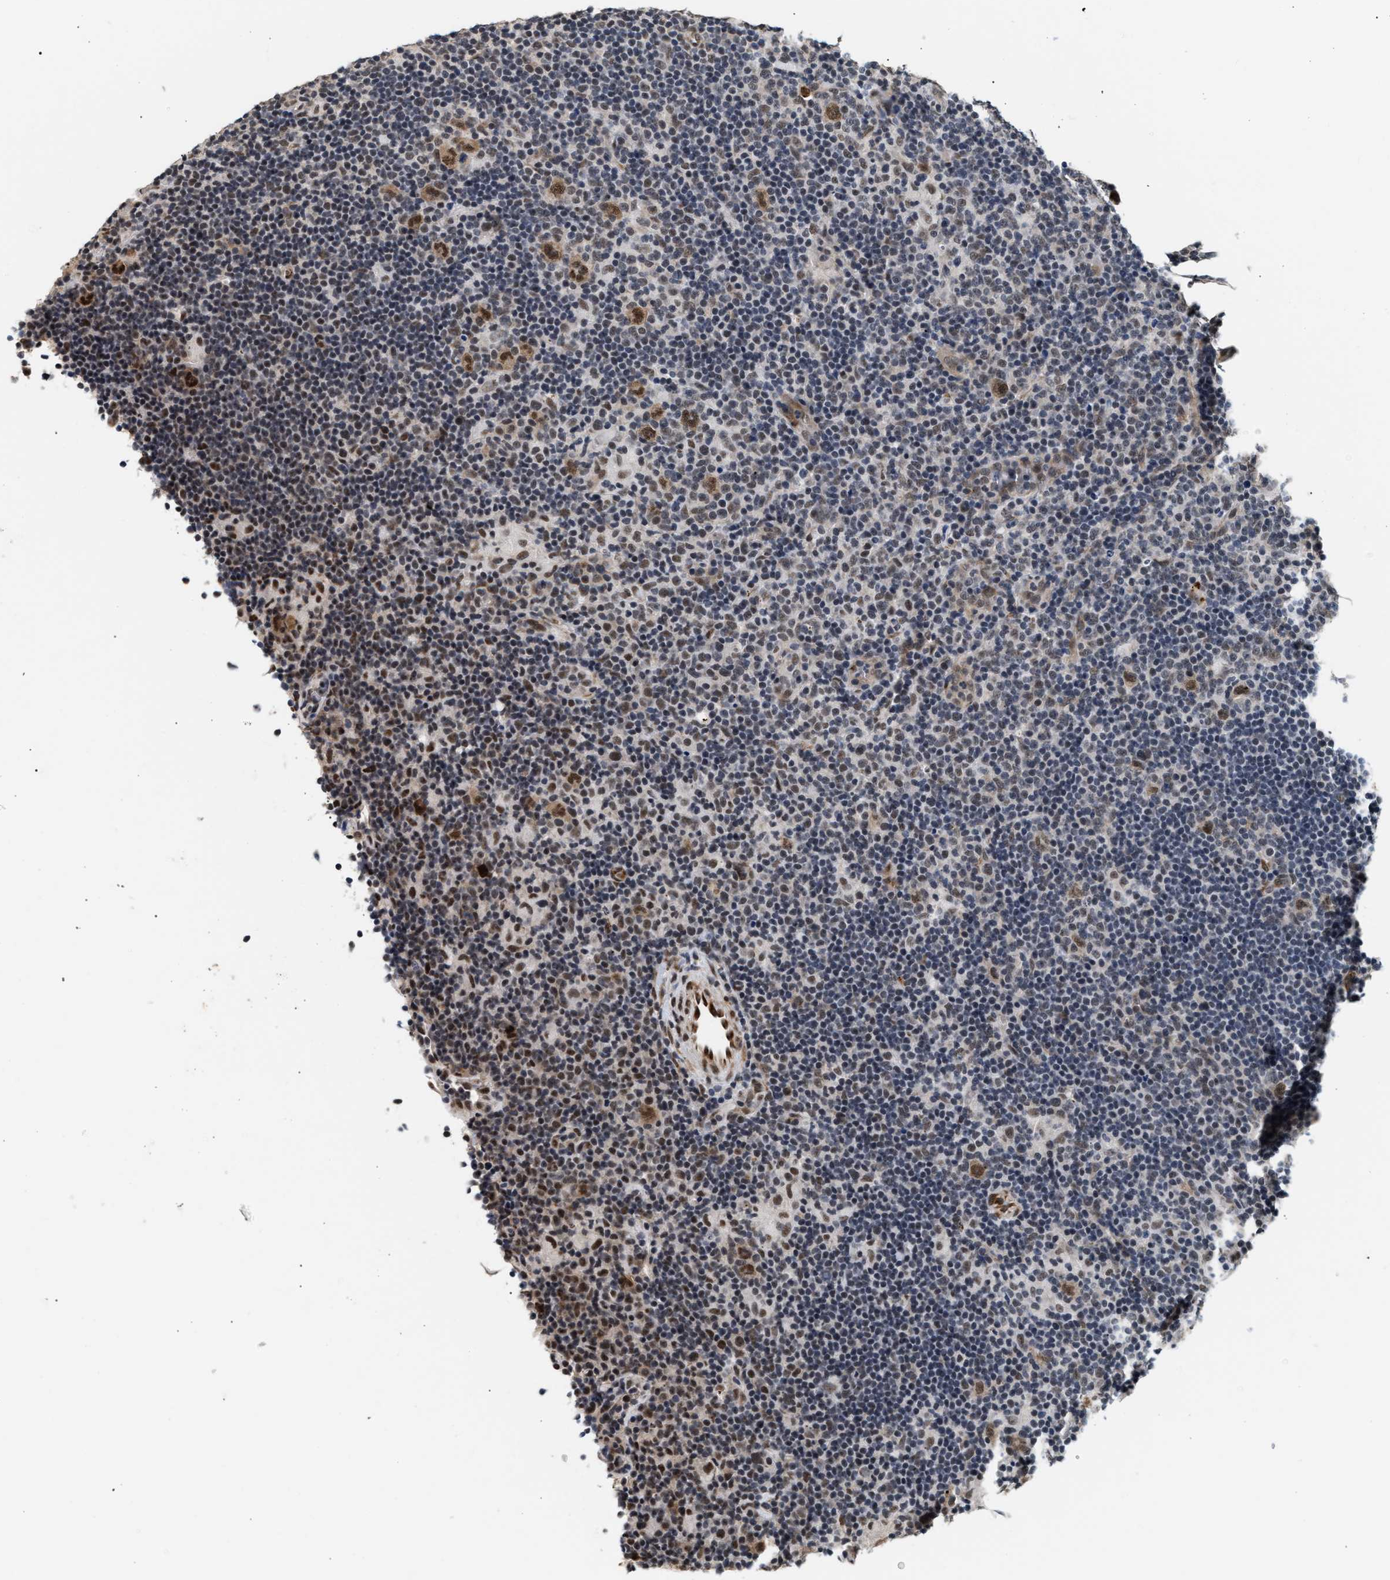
{"staining": {"intensity": "moderate", "quantity": ">75%", "location": "cytoplasmic/membranous,nuclear"}, "tissue": "lymphoma", "cell_type": "Tumor cells", "image_type": "cancer", "snomed": [{"axis": "morphology", "description": "Hodgkin's disease, NOS"}, {"axis": "topography", "description": "Lymph node"}], "caption": "Immunohistochemistry (IHC) photomicrograph of neoplastic tissue: human Hodgkin's disease stained using immunohistochemistry shows medium levels of moderate protein expression localized specifically in the cytoplasmic/membranous and nuclear of tumor cells, appearing as a cytoplasmic/membranous and nuclear brown color.", "gene": "THOC1", "patient": {"sex": "female", "age": 57}}